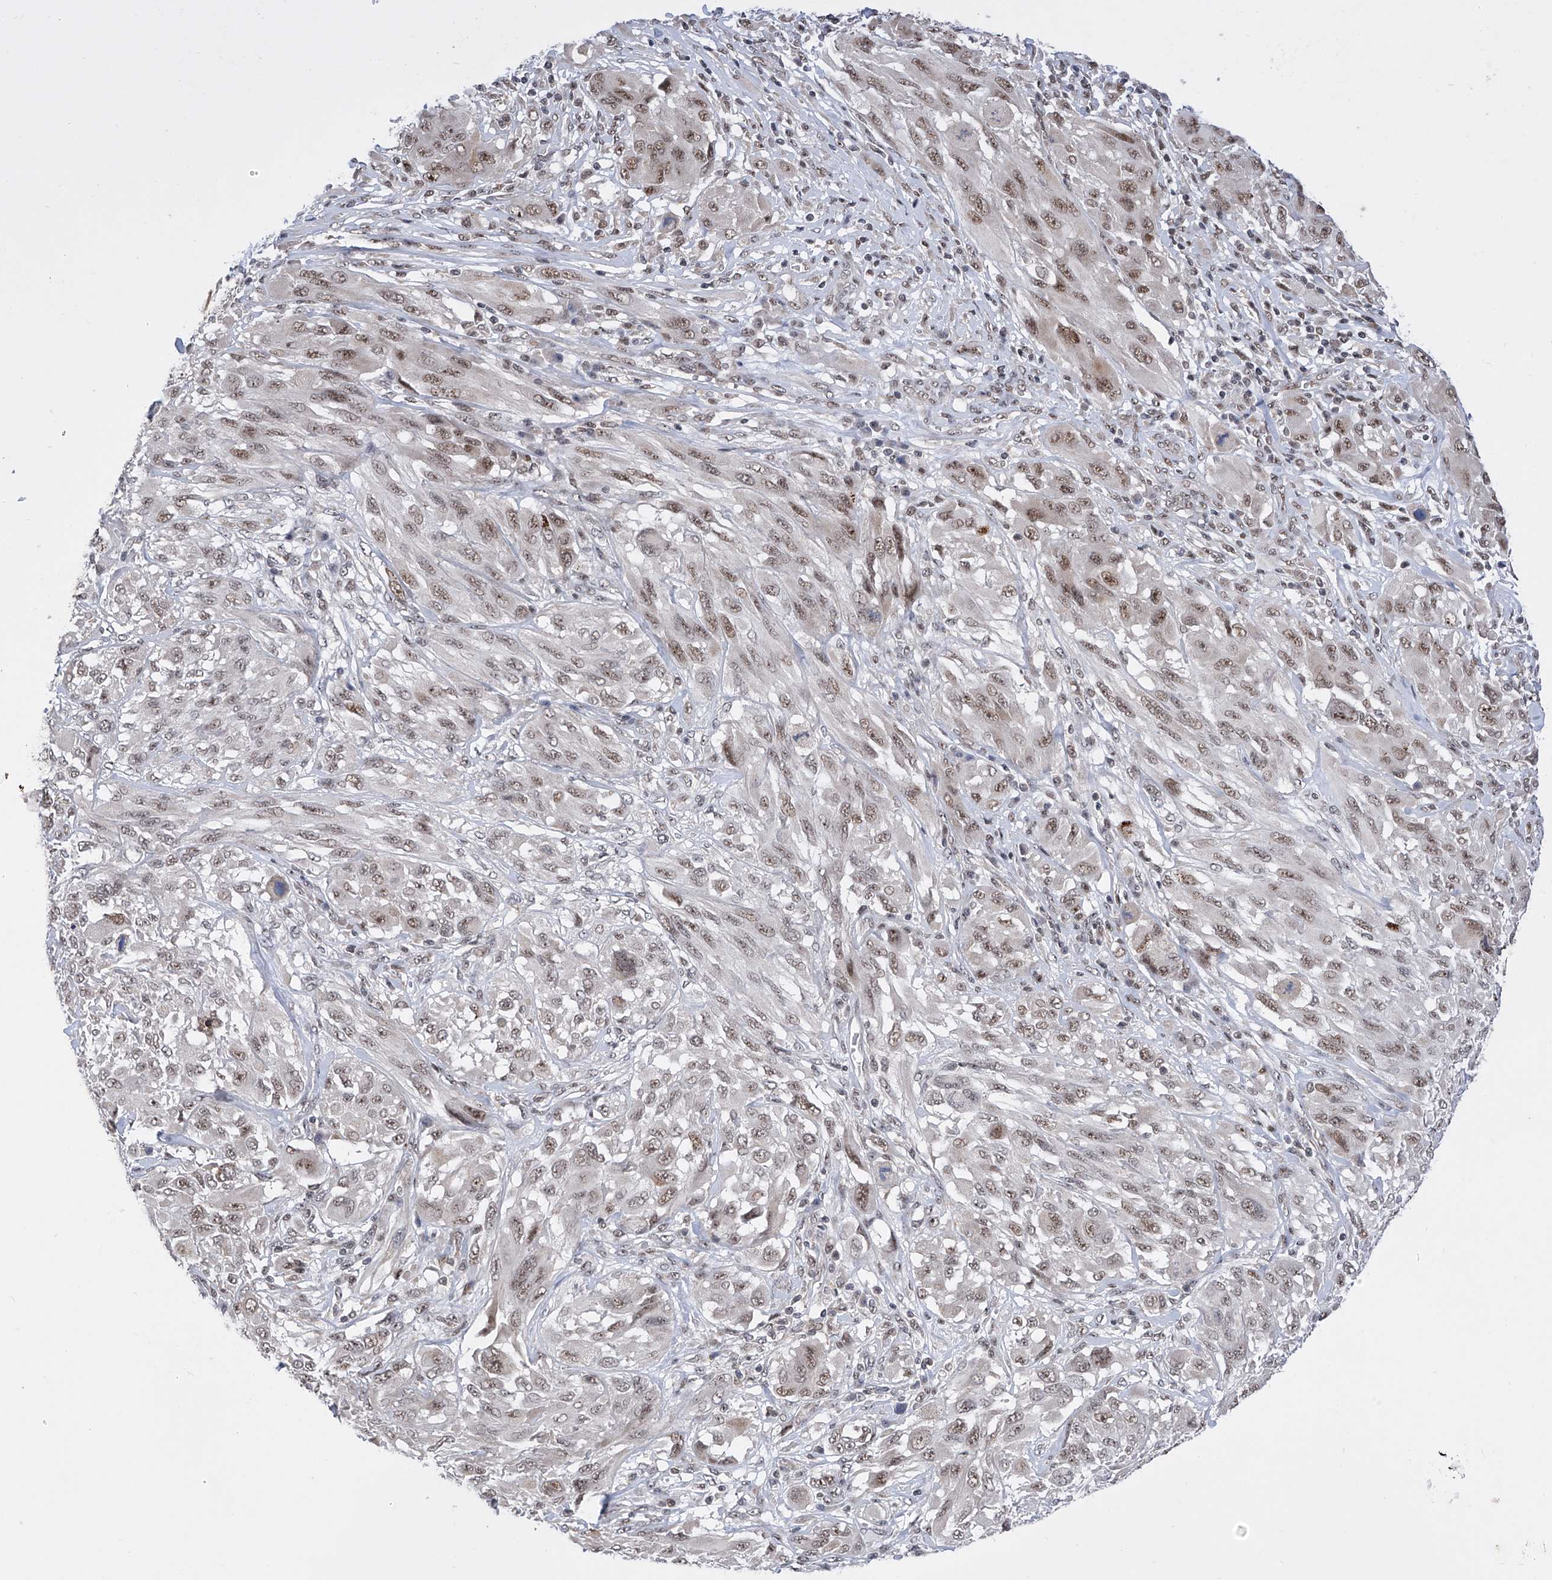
{"staining": {"intensity": "weak", "quantity": ">75%", "location": "nuclear"}, "tissue": "melanoma", "cell_type": "Tumor cells", "image_type": "cancer", "snomed": [{"axis": "morphology", "description": "Malignant melanoma, NOS"}, {"axis": "topography", "description": "Skin"}], "caption": "Melanoma was stained to show a protein in brown. There is low levels of weak nuclear expression in about >75% of tumor cells.", "gene": "RAD54L", "patient": {"sex": "female", "age": 91}}